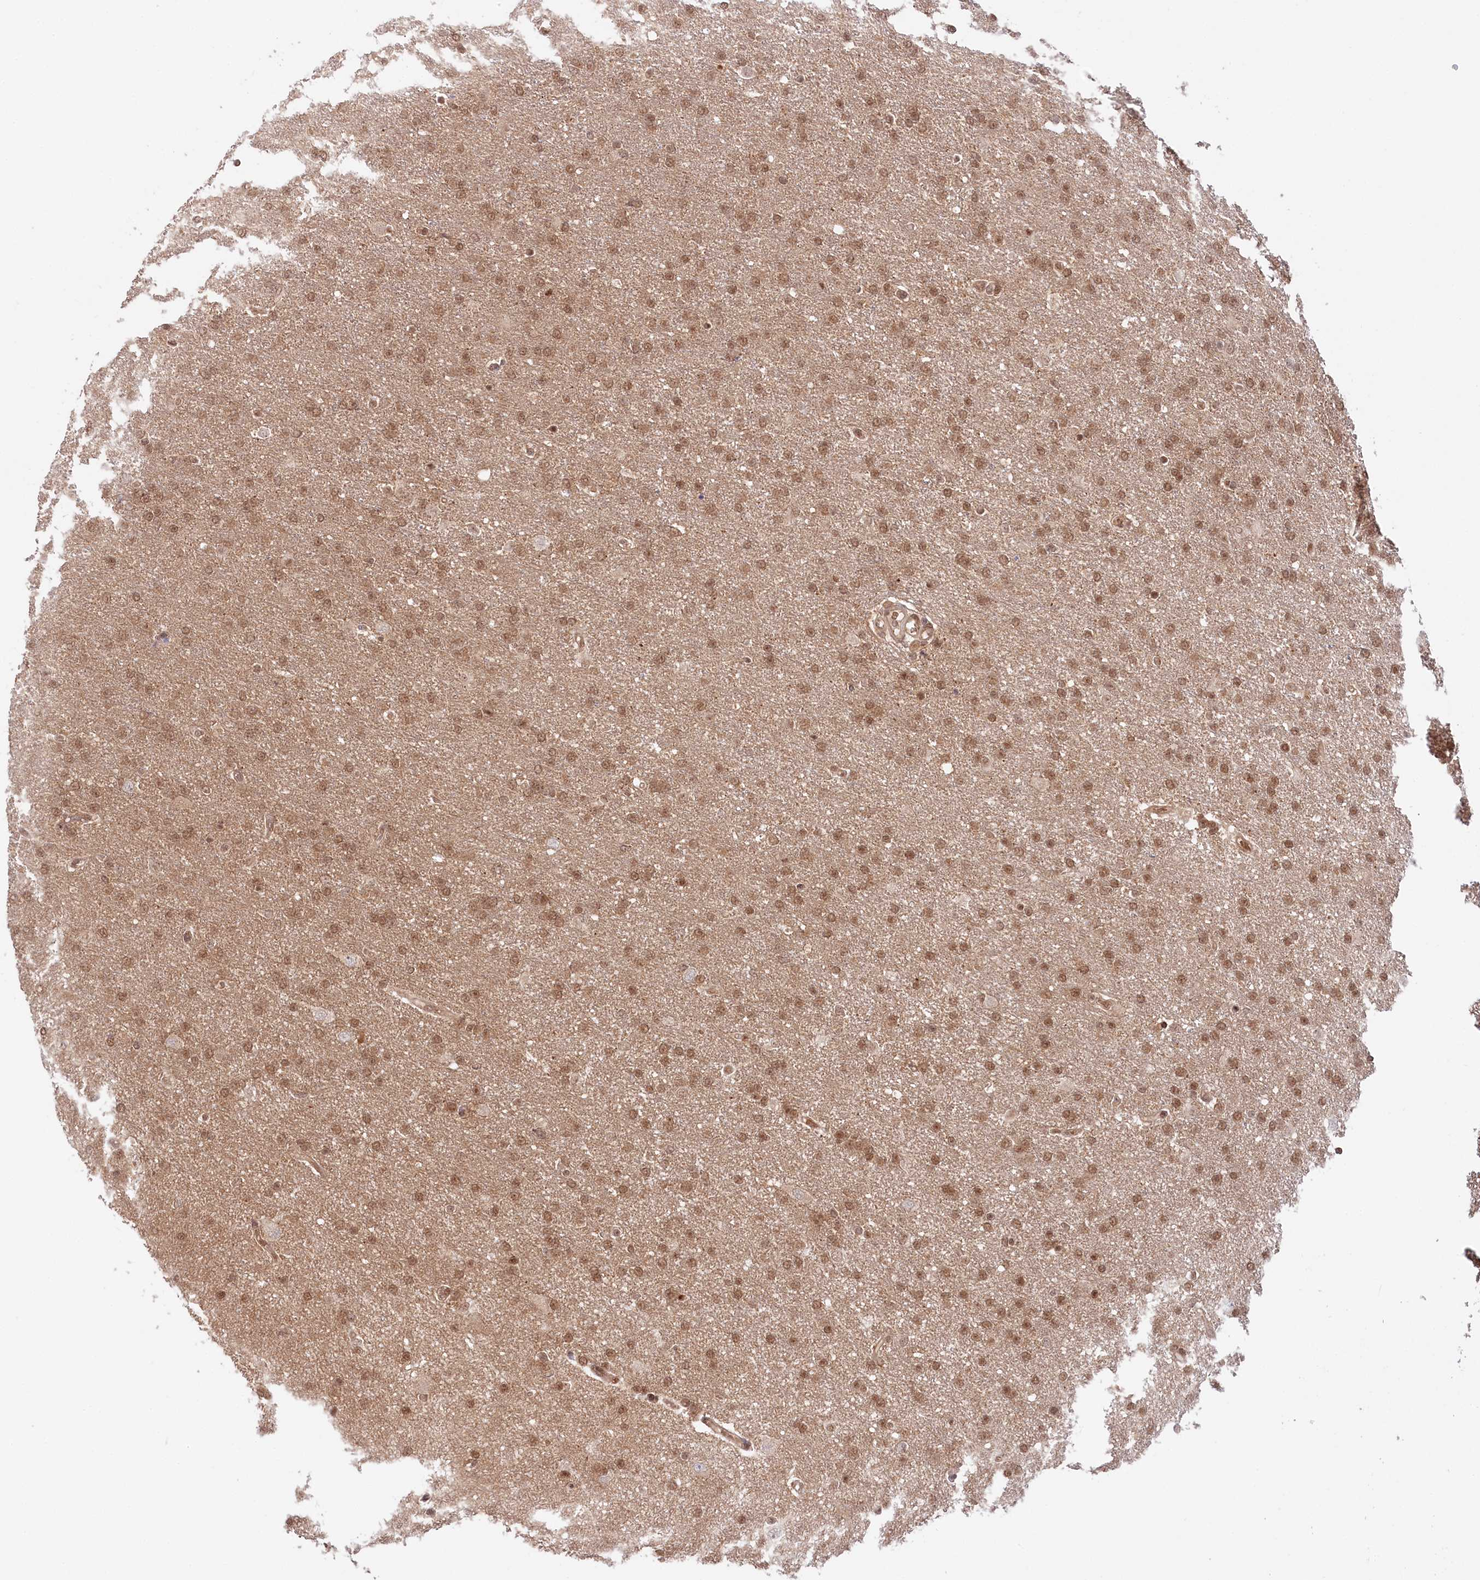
{"staining": {"intensity": "moderate", "quantity": ">75%", "location": "cytoplasmic/membranous,nuclear"}, "tissue": "glioma", "cell_type": "Tumor cells", "image_type": "cancer", "snomed": [{"axis": "morphology", "description": "Glioma, malignant, High grade"}, {"axis": "topography", "description": "Brain"}], "caption": "Protein staining reveals moderate cytoplasmic/membranous and nuclear positivity in about >75% of tumor cells in malignant glioma (high-grade). The protein of interest is stained brown, and the nuclei are stained in blue (DAB IHC with brightfield microscopy, high magnification).", "gene": "CCDC65", "patient": {"sex": "male", "age": 72}}